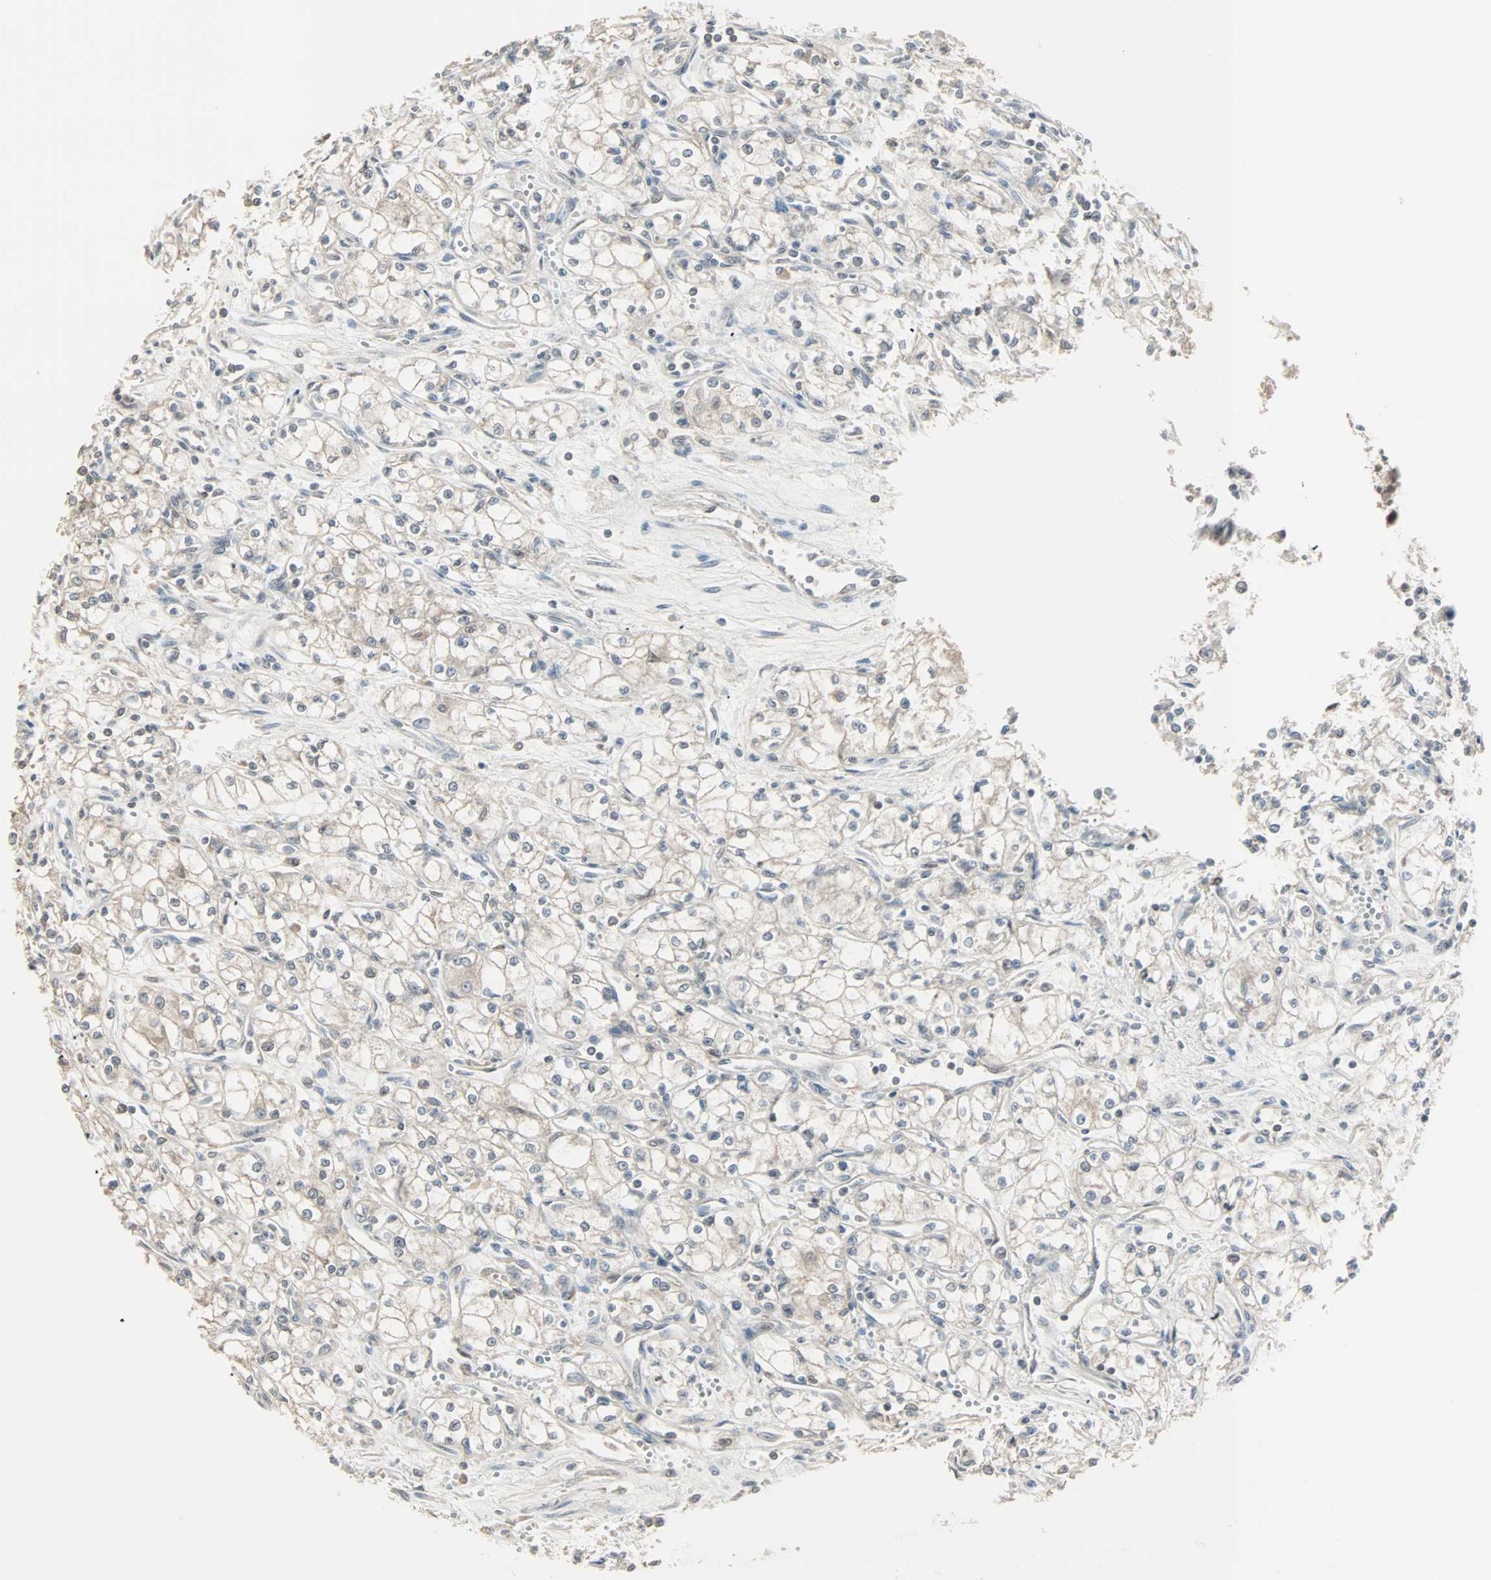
{"staining": {"intensity": "weak", "quantity": ">75%", "location": "cytoplasmic/membranous"}, "tissue": "renal cancer", "cell_type": "Tumor cells", "image_type": "cancer", "snomed": [{"axis": "morphology", "description": "Normal tissue, NOS"}, {"axis": "morphology", "description": "Adenocarcinoma, NOS"}, {"axis": "topography", "description": "Kidney"}], "caption": "Renal cancer was stained to show a protein in brown. There is low levels of weak cytoplasmic/membranous positivity in approximately >75% of tumor cells.", "gene": "KDM4A", "patient": {"sex": "male", "age": 59}}